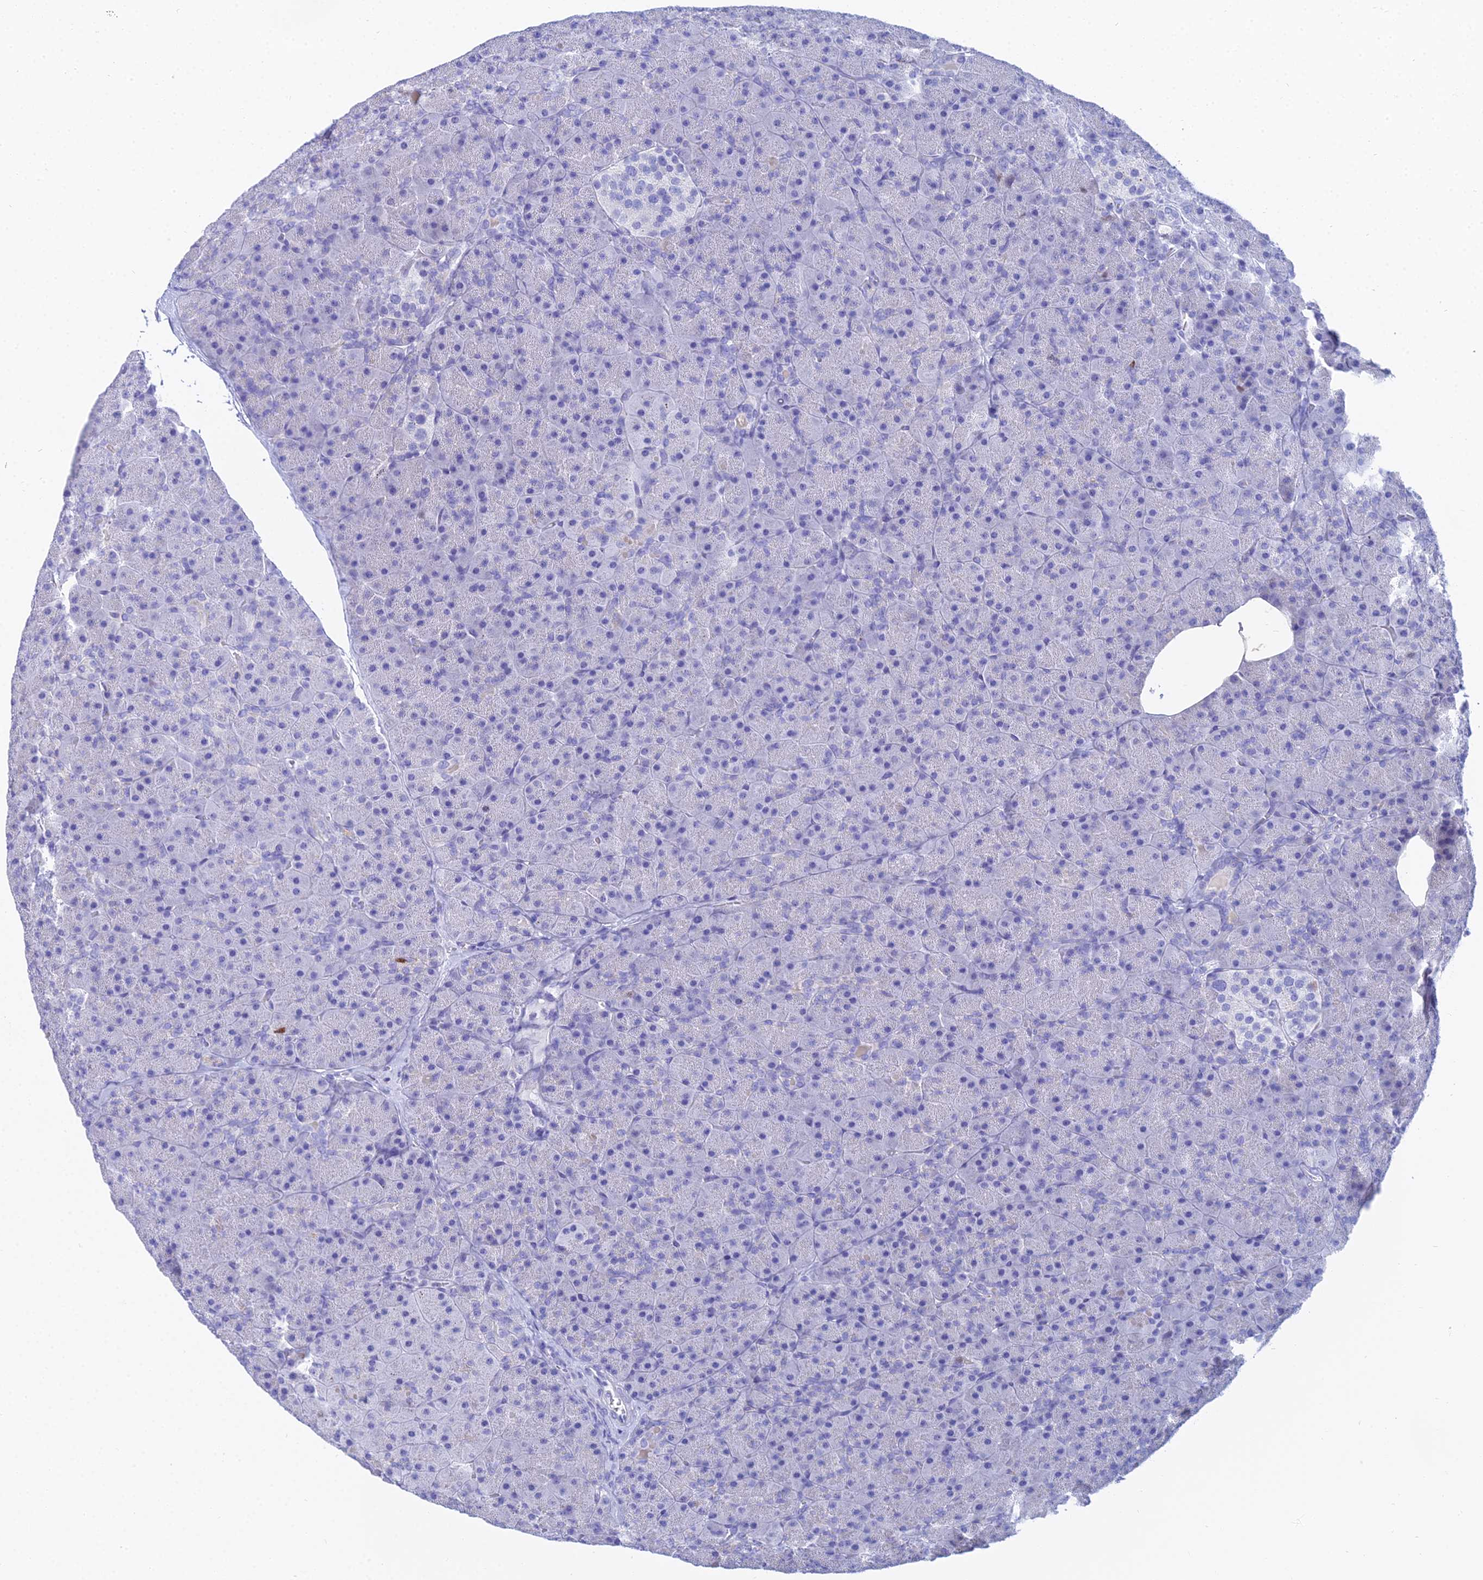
{"staining": {"intensity": "negative", "quantity": "none", "location": "none"}, "tissue": "pancreas", "cell_type": "Exocrine glandular cells", "image_type": "normal", "snomed": [{"axis": "morphology", "description": "Normal tissue, NOS"}, {"axis": "topography", "description": "Pancreas"}], "caption": "An immunohistochemistry (IHC) photomicrograph of normal pancreas is shown. There is no staining in exocrine glandular cells of pancreas. Nuclei are stained in blue.", "gene": "MCM2", "patient": {"sex": "male", "age": 36}}